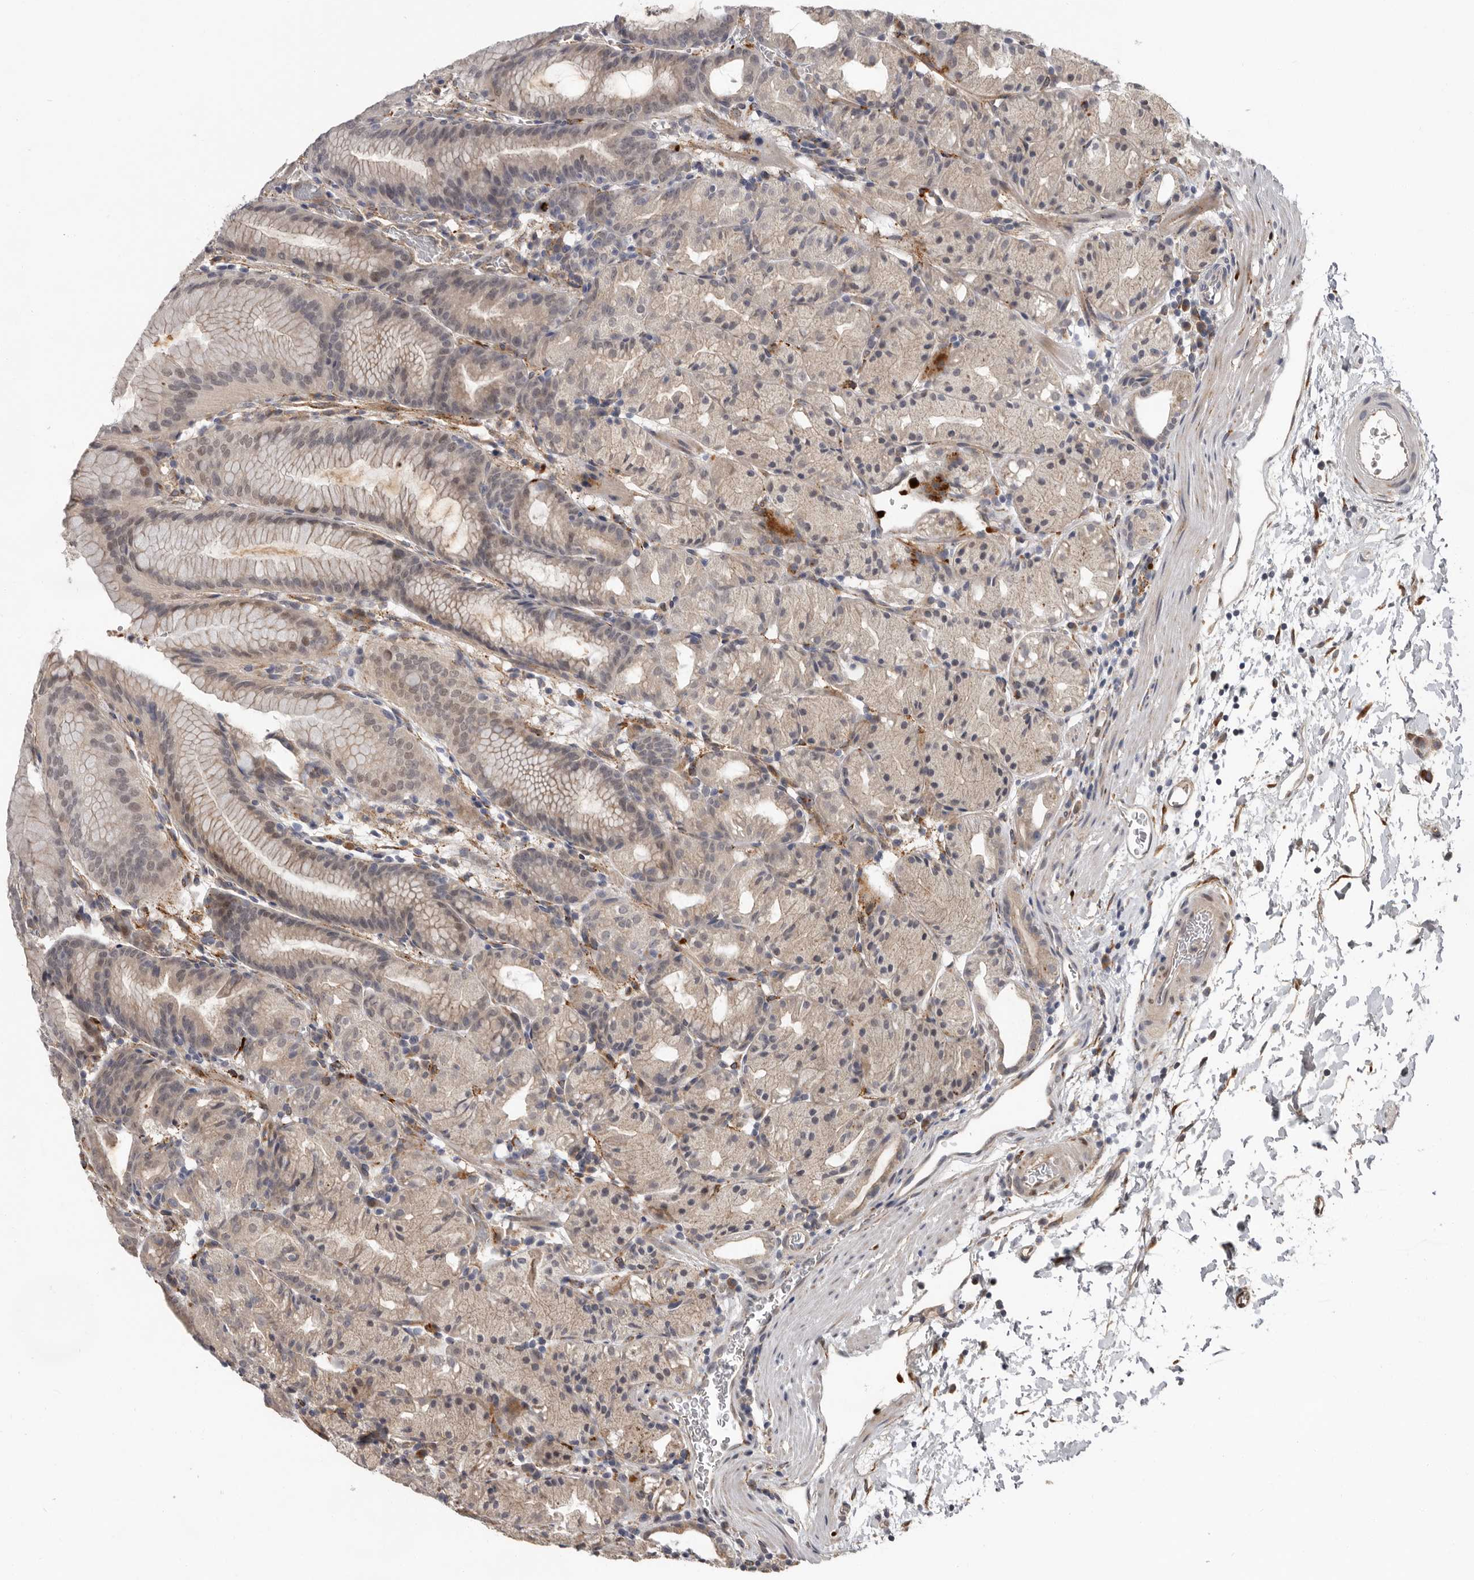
{"staining": {"intensity": "moderate", "quantity": "25%-75%", "location": "cytoplasmic/membranous,nuclear"}, "tissue": "stomach", "cell_type": "Glandular cells", "image_type": "normal", "snomed": [{"axis": "morphology", "description": "Normal tissue, NOS"}, {"axis": "topography", "description": "Stomach, upper"}], "caption": "Glandular cells demonstrate medium levels of moderate cytoplasmic/membranous,nuclear expression in about 25%-75% of cells in benign human stomach. (Stains: DAB (3,3'-diaminobenzidine) in brown, nuclei in blue, Microscopy: brightfield microscopy at high magnification).", "gene": "MTF1", "patient": {"sex": "male", "age": 48}}